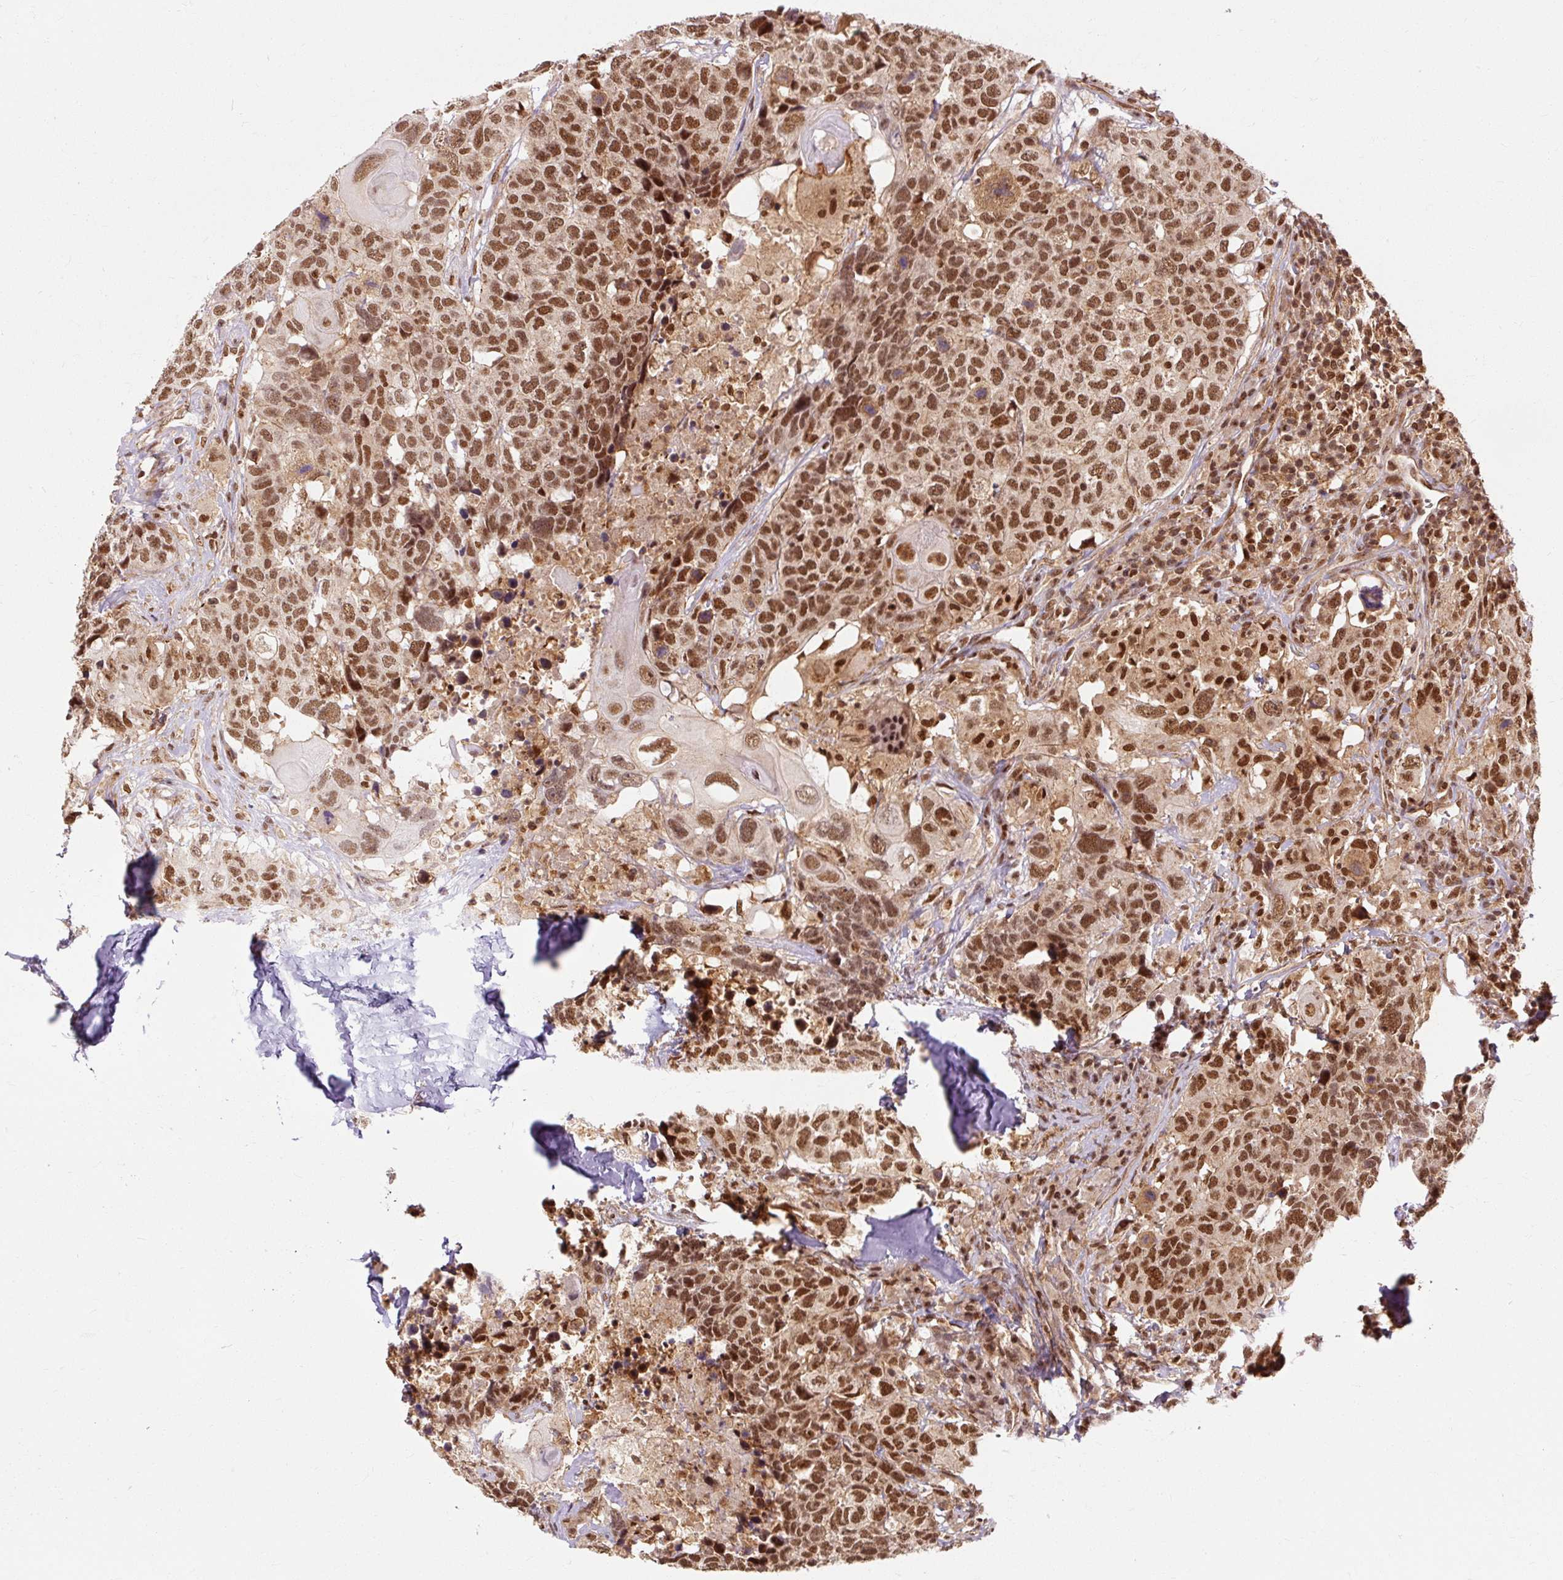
{"staining": {"intensity": "strong", "quantity": ">75%", "location": "nuclear"}, "tissue": "head and neck cancer", "cell_type": "Tumor cells", "image_type": "cancer", "snomed": [{"axis": "morphology", "description": "Normal tissue, NOS"}, {"axis": "morphology", "description": "Squamous cell carcinoma, NOS"}, {"axis": "topography", "description": "Skeletal muscle"}, {"axis": "topography", "description": "Vascular tissue"}, {"axis": "topography", "description": "Peripheral nerve tissue"}, {"axis": "topography", "description": "Head-Neck"}], "caption": "This is a histology image of IHC staining of head and neck squamous cell carcinoma, which shows strong positivity in the nuclear of tumor cells.", "gene": "CSTF1", "patient": {"sex": "male", "age": 66}}